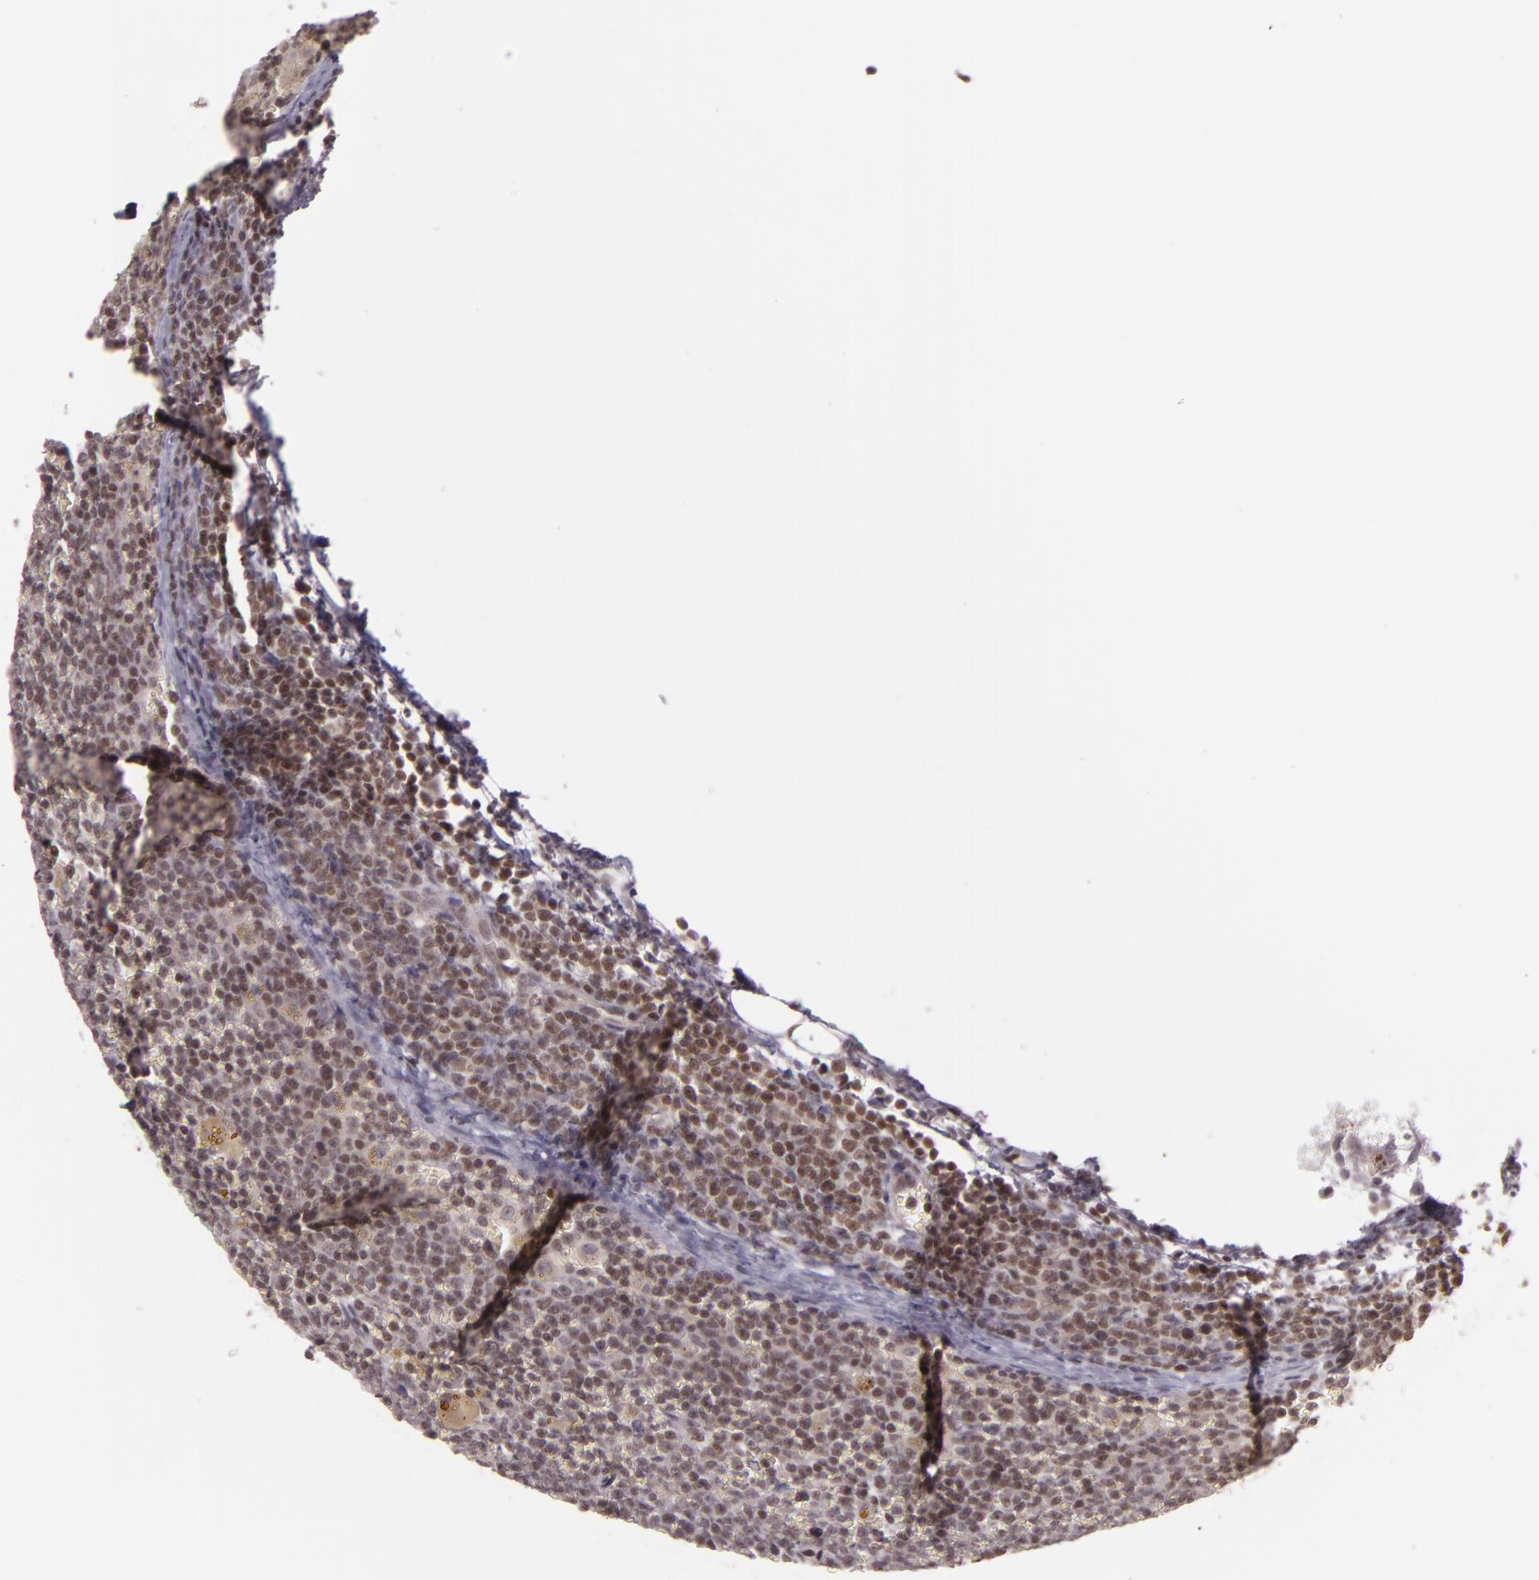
{"staining": {"intensity": "moderate", "quantity": ">75%", "location": "nuclear"}, "tissue": "lymphoma", "cell_type": "Tumor cells", "image_type": "cancer", "snomed": [{"axis": "morphology", "description": "Malignant lymphoma, non-Hodgkin's type, Low grade"}, {"axis": "topography", "description": "Lymph node"}], "caption": "A brown stain labels moderate nuclear staining of a protein in human low-grade malignant lymphoma, non-Hodgkin's type tumor cells. Immunohistochemistry (ihc) stains the protein of interest in brown and the nuclei are stained blue.", "gene": "ZFX", "patient": {"sex": "male", "age": 50}}